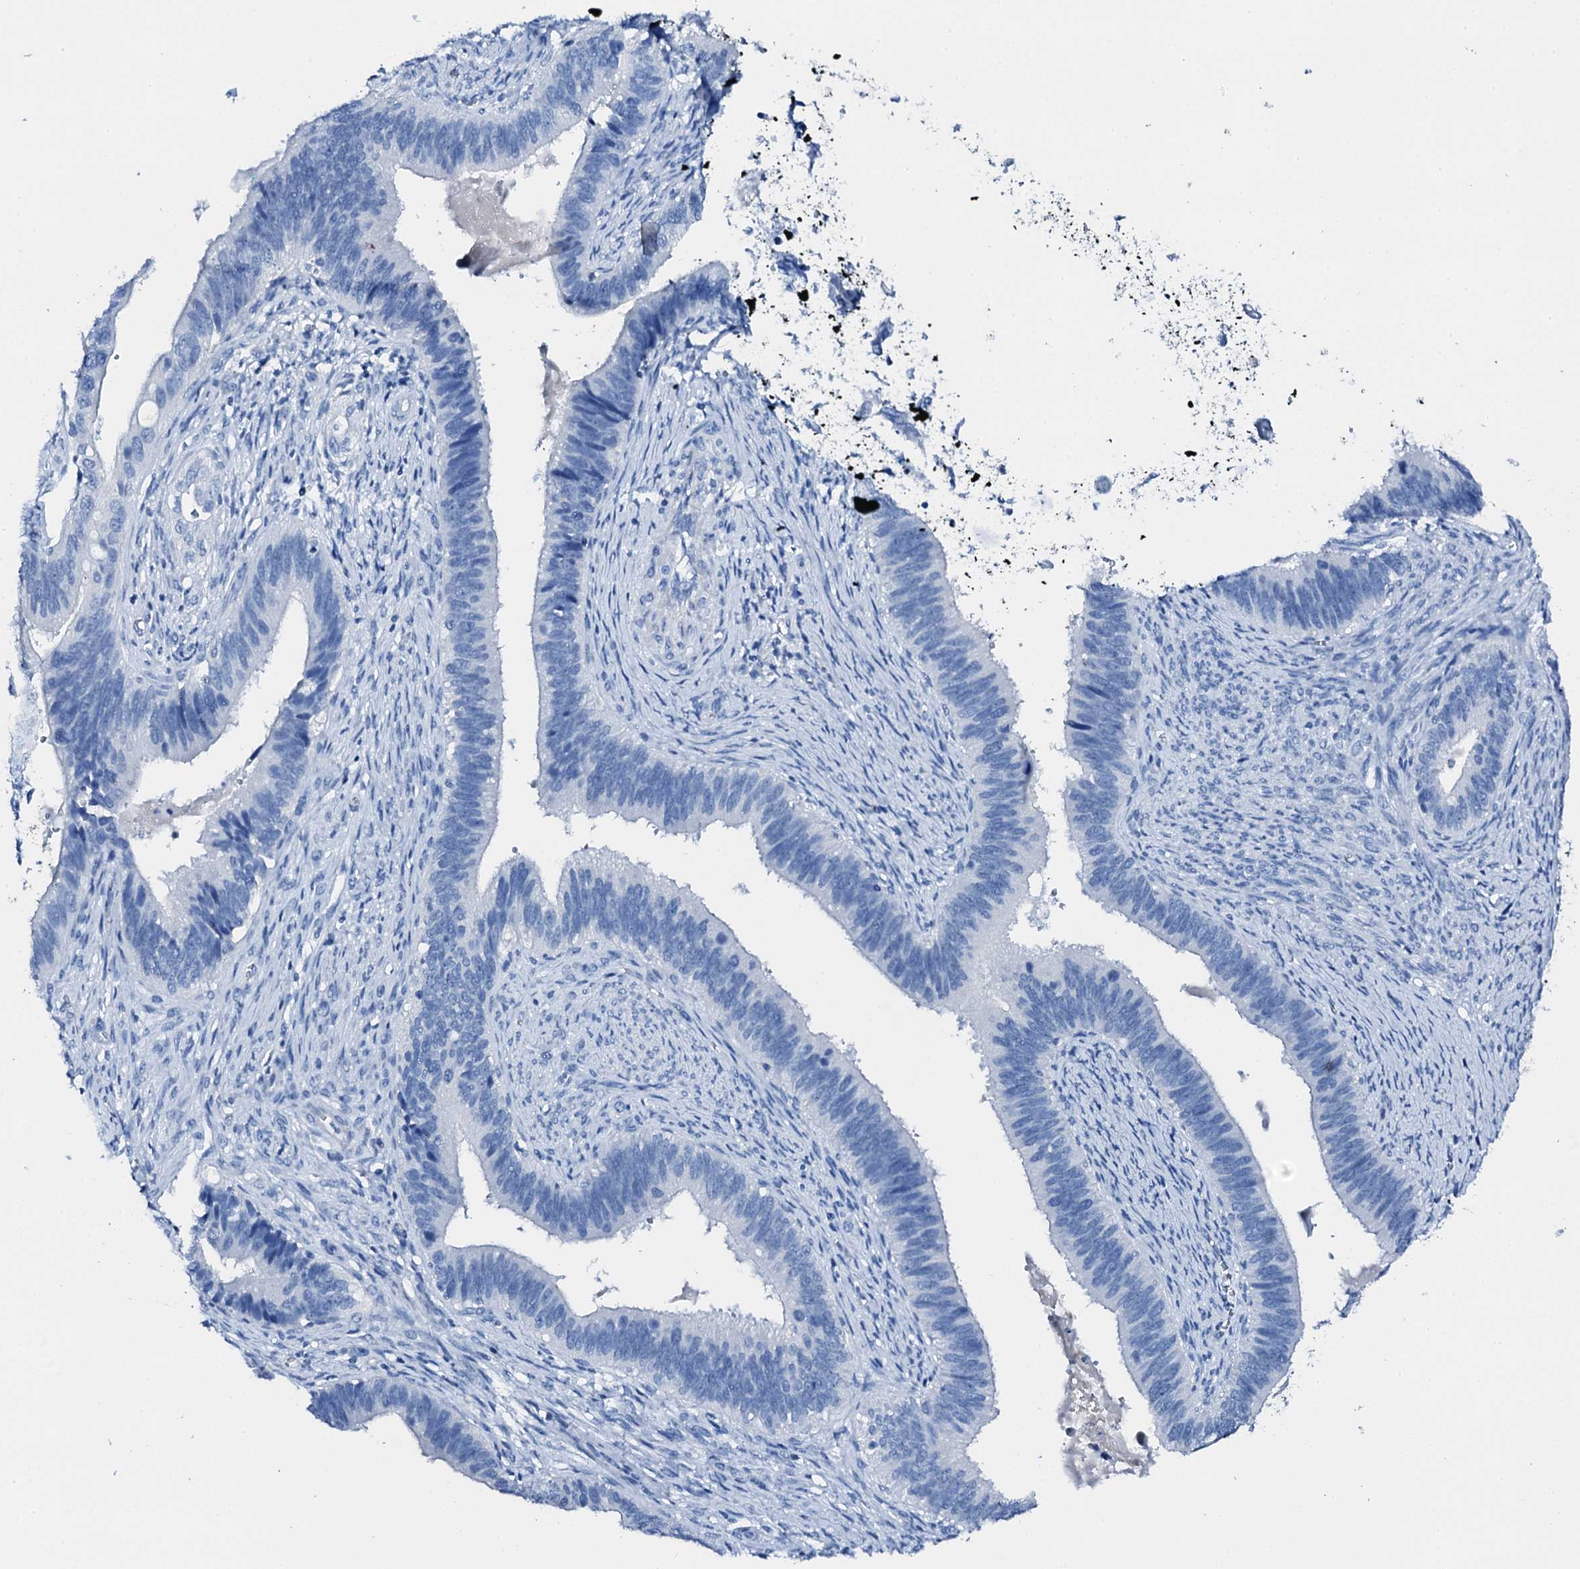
{"staining": {"intensity": "negative", "quantity": "none", "location": "none"}, "tissue": "cervical cancer", "cell_type": "Tumor cells", "image_type": "cancer", "snomed": [{"axis": "morphology", "description": "Adenocarcinoma, NOS"}, {"axis": "topography", "description": "Cervix"}], "caption": "IHC histopathology image of human adenocarcinoma (cervical) stained for a protein (brown), which reveals no staining in tumor cells.", "gene": "PTH", "patient": {"sex": "female", "age": 42}}